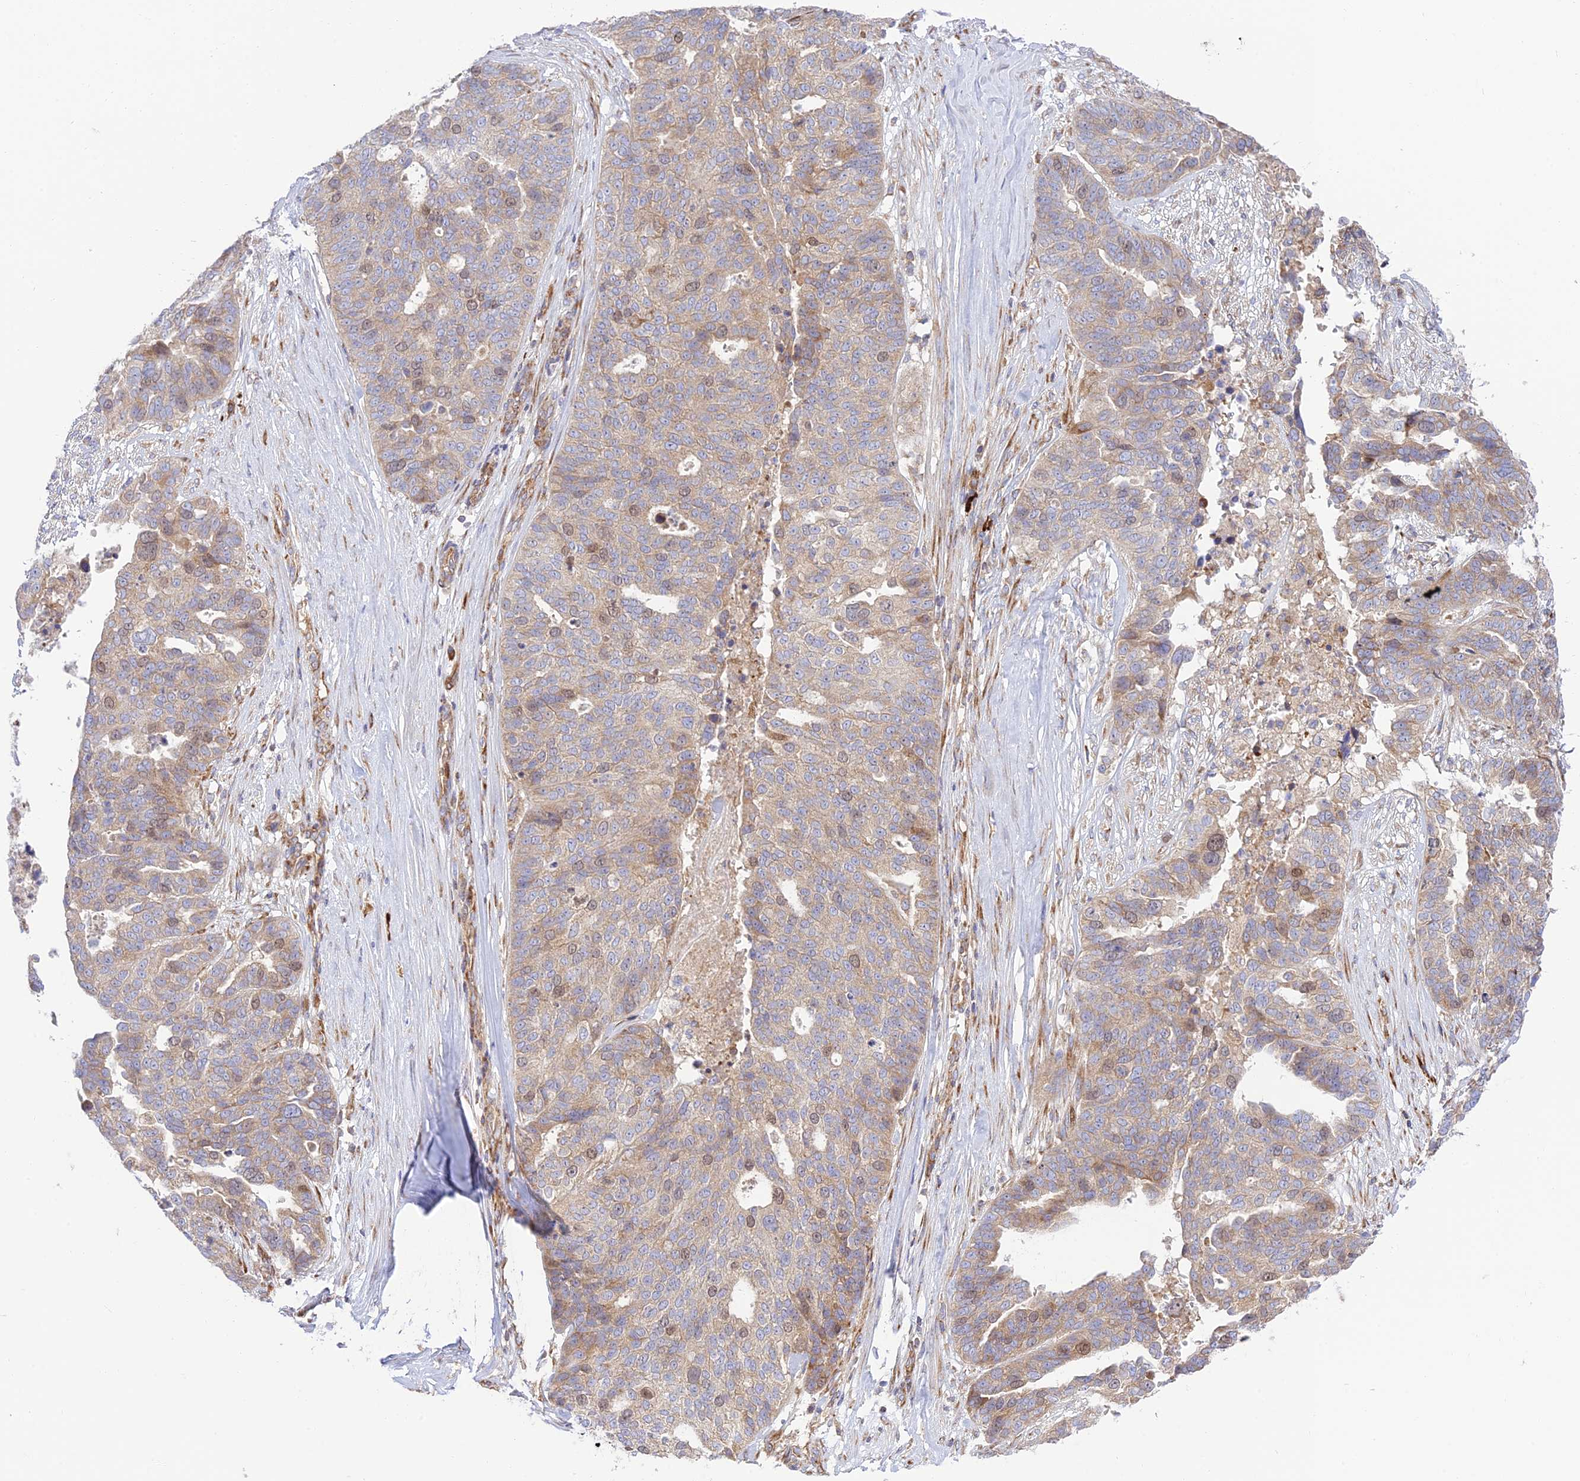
{"staining": {"intensity": "moderate", "quantity": "<25%", "location": "cytoplasmic/membranous,nuclear"}, "tissue": "ovarian cancer", "cell_type": "Tumor cells", "image_type": "cancer", "snomed": [{"axis": "morphology", "description": "Cystadenocarcinoma, serous, NOS"}, {"axis": "topography", "description": "Ovary"}], "caption": "A brown stain shows moderate cytoplasmic/membranous and nuclear expression of a protein in ovarian serous cystadenocarcinoma tumor cells.", "gene": "PIMREG", "patient": {"sex": "female", "age": 59}}